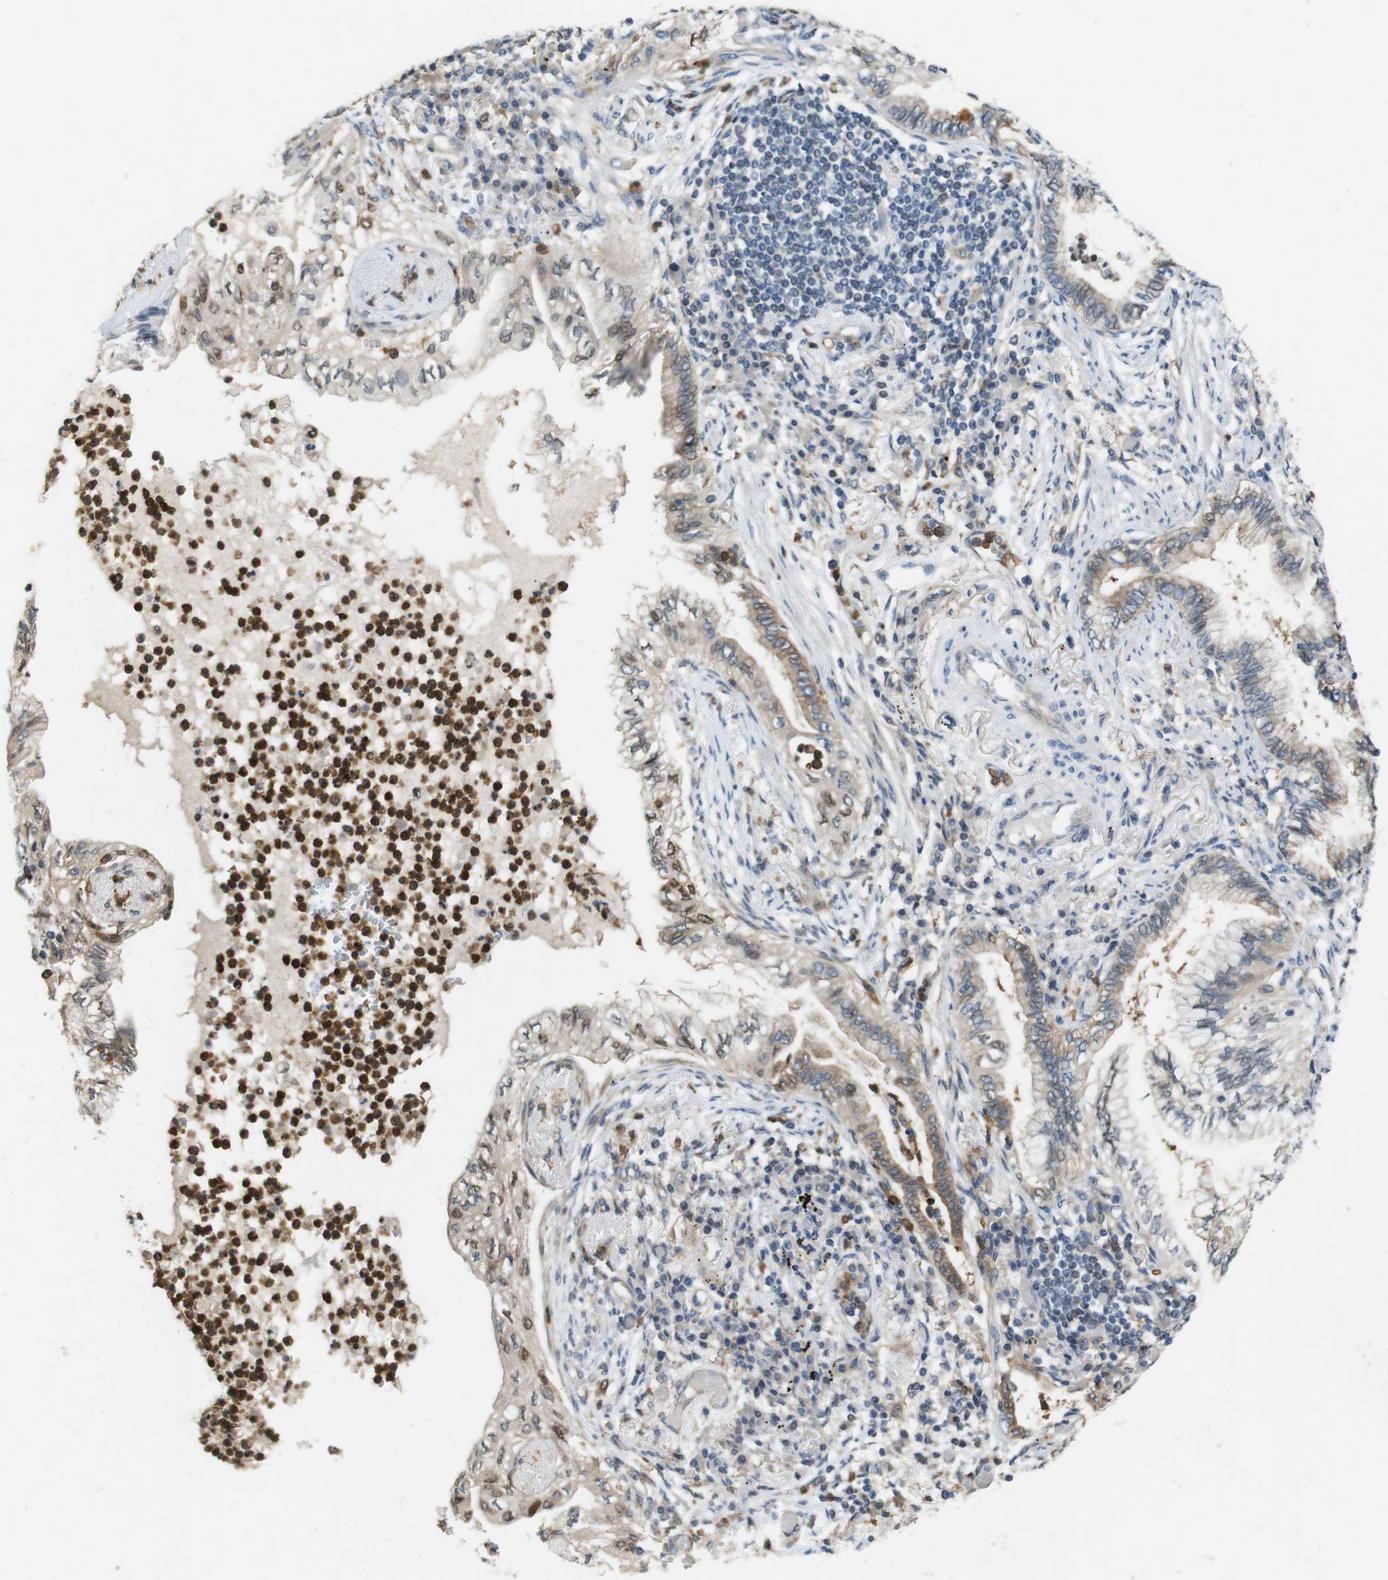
{"staining": {"intensity": "moderate", "quantity": "<25%", "location": "cytoplasmic/membranous,nuclear"}, "tissue": "lung cancer", "cell_type": "Tumor cells", "image_type": "cancer", "snomed": [{"axis": "morphology", "description": "Normal tissue, NOS"}, {"axis": "morphology", "description": "Adenocarcinoma, NOS"}, {"axis": "topography", "description": "Bronchus"}, {"axis": "topography", "description": "Lung"}], "caption": "Moderate cytoplasmic/membranous and nuclear staining is identified in approximately <25% of tumor cells in lung adenocarcinoma.", "gene": "PCDH10", "patient": {"sex": "female", "age": 70}}